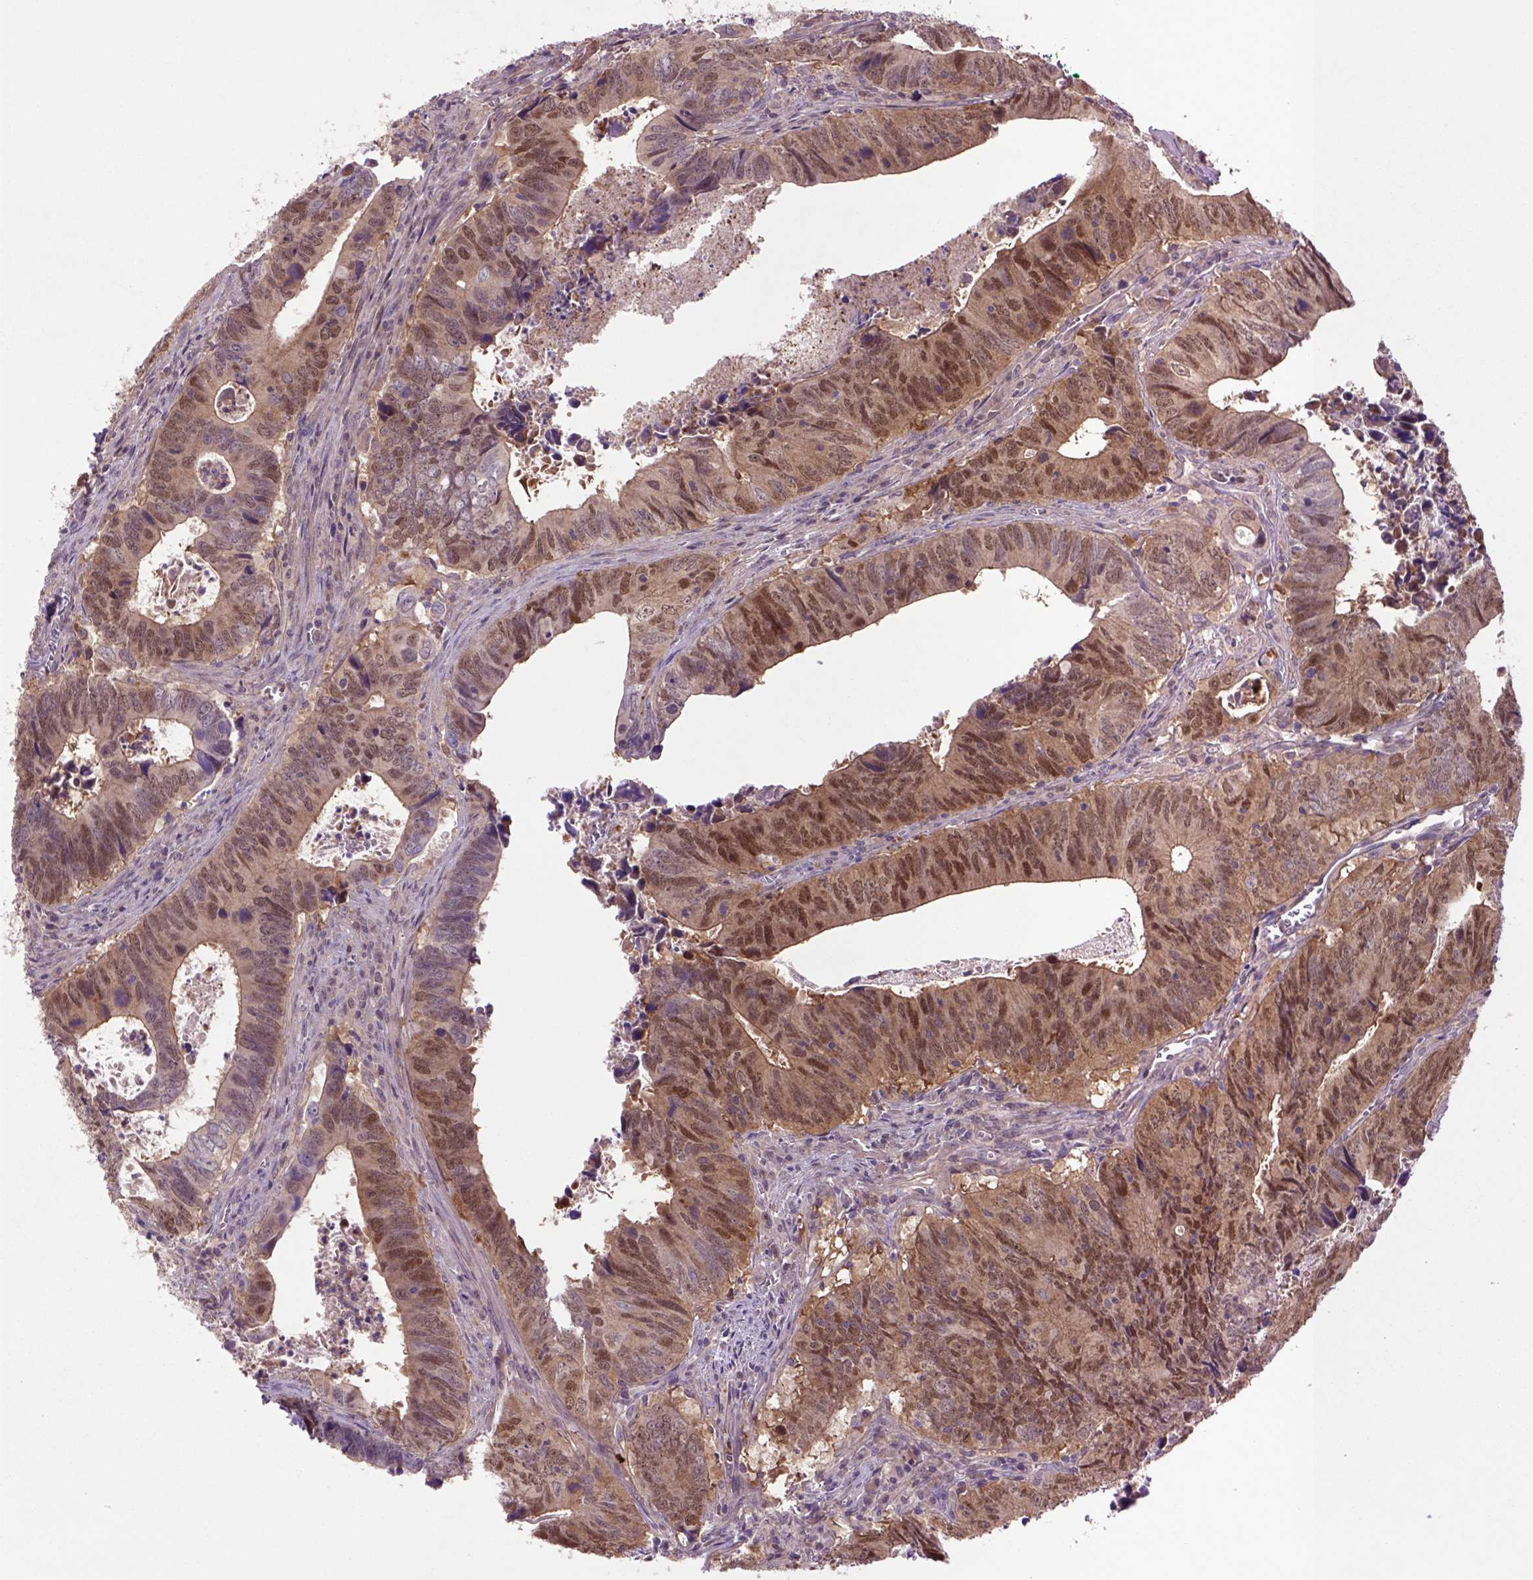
{"staining": {"intensity": "moderate", "quantity": ">75%", "location": "cytoplasmic/membranous,nuclear"}, "tissue": "colorectal cancer", "cell_type": "Tumor cells", "image_type": "cancer", "snomed": [{"axis": "morphology", "description": "Adenocarcinoma, NOS"}, {"axis": "topography", "description": "Colon"}], "caption": "The image shows a brown stain indicating the presence of a protein in the cytoplasmic/membranous and nuclear of tumor cells in colorectal adenocarcinoma. (DAB (3,3'-diaminobenzidine) = brown stain, brightfield microscopy at high magnification).", "gene": "HSPBP1", "patient": {"sex": "female", "age": 82}}